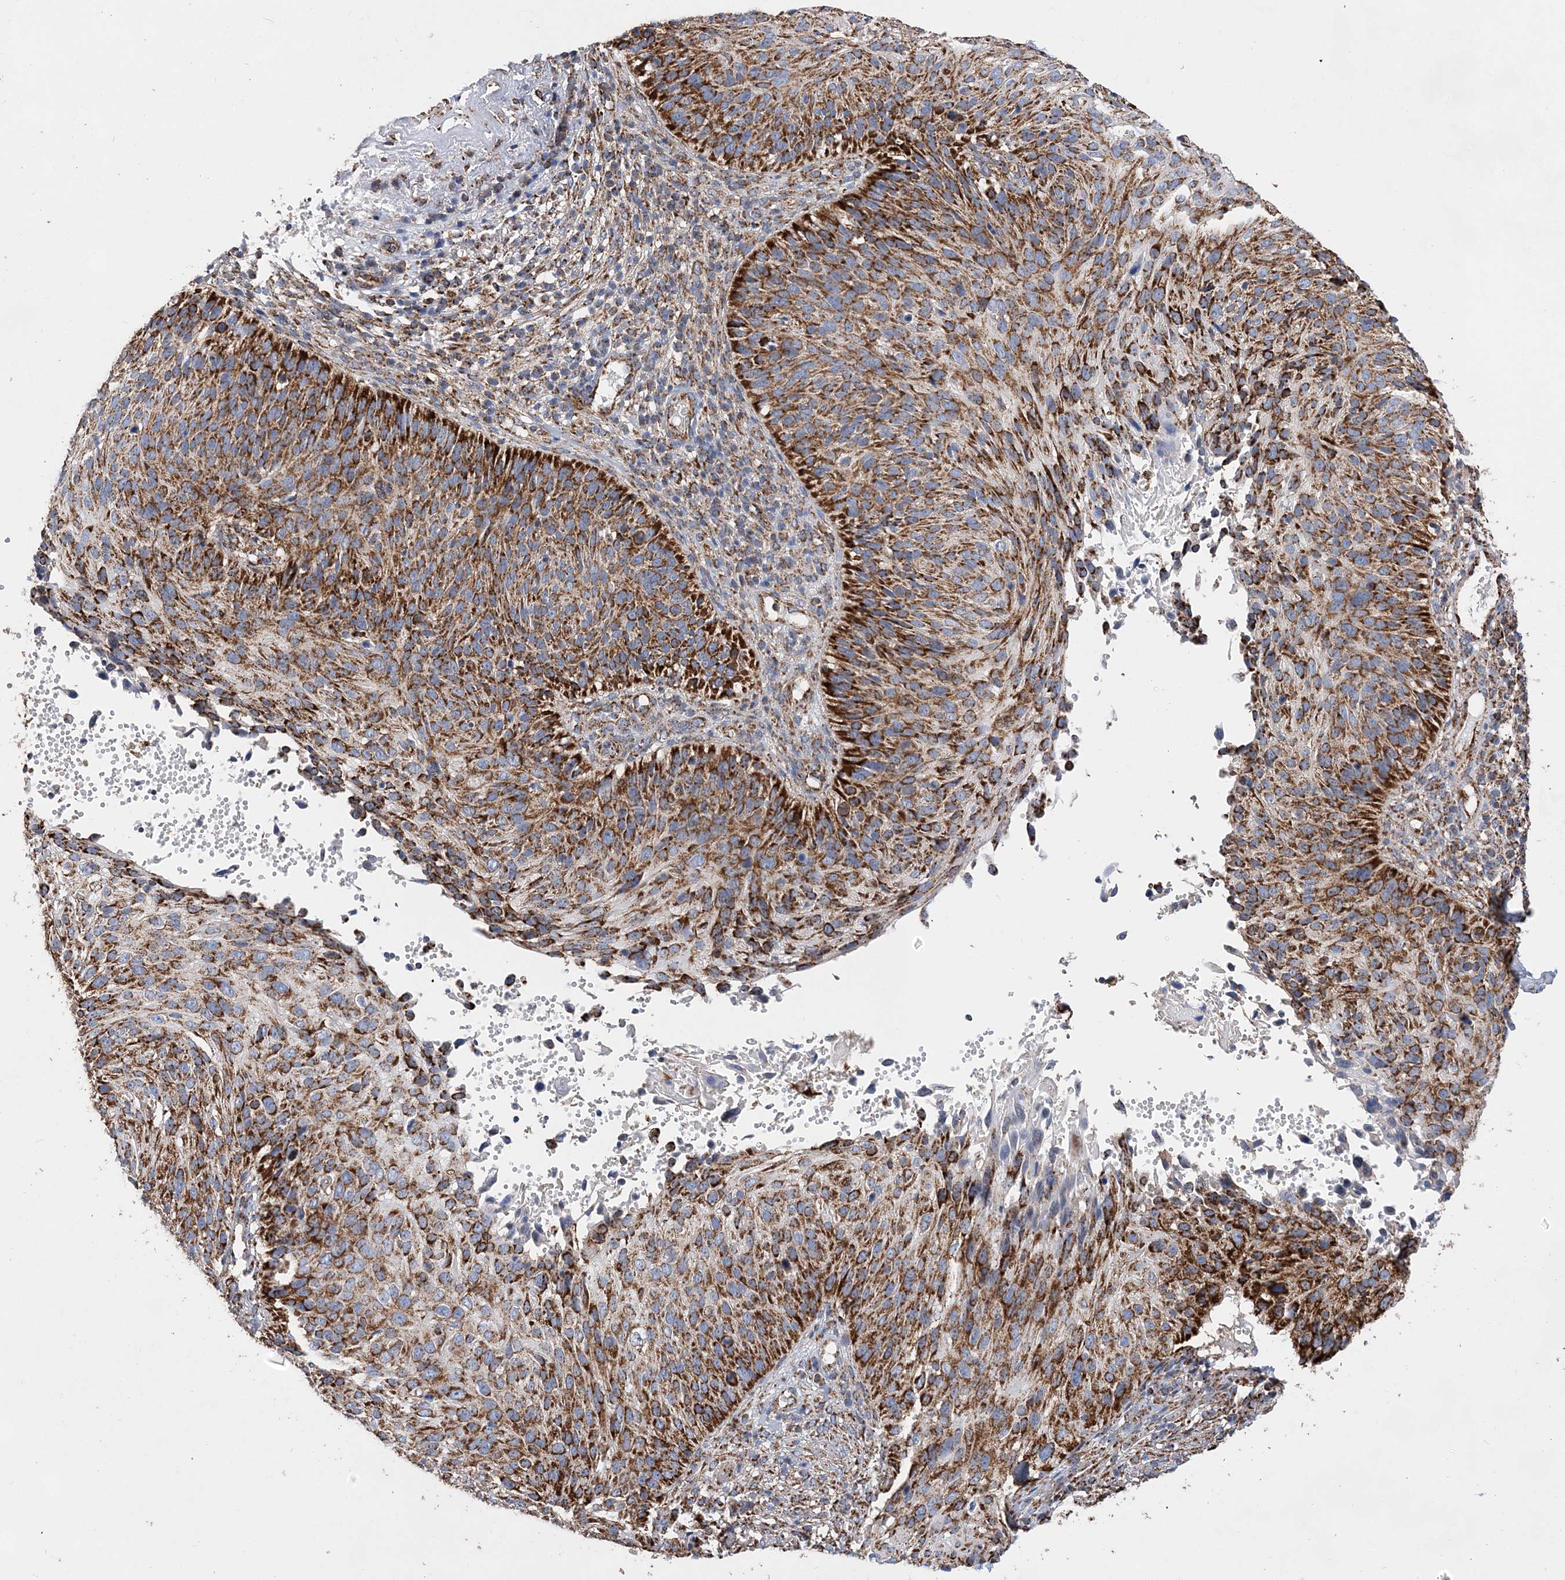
{"staining": {"intensity": "strong", "quantity": ">75%", "location": "cytoplasmic/membranous"}, "tissue": "cervical cancer", "cell_type": "Tumor cells", "image_type": "cancer", "snomed": [{"axis": "morphology", "description": "Squamous cell carcinoma, NOS"}, {"axis": "topography", "description": "Cervix"}], "caption": "Protein expression analysis of human cervical cancer (squamous cell carcinoma) reveals strong cytoplasmic/membranous expression in about >75% of tumor cells.", "gene": "ACOT9", "patient": {"sex": "female", "age": 74}}